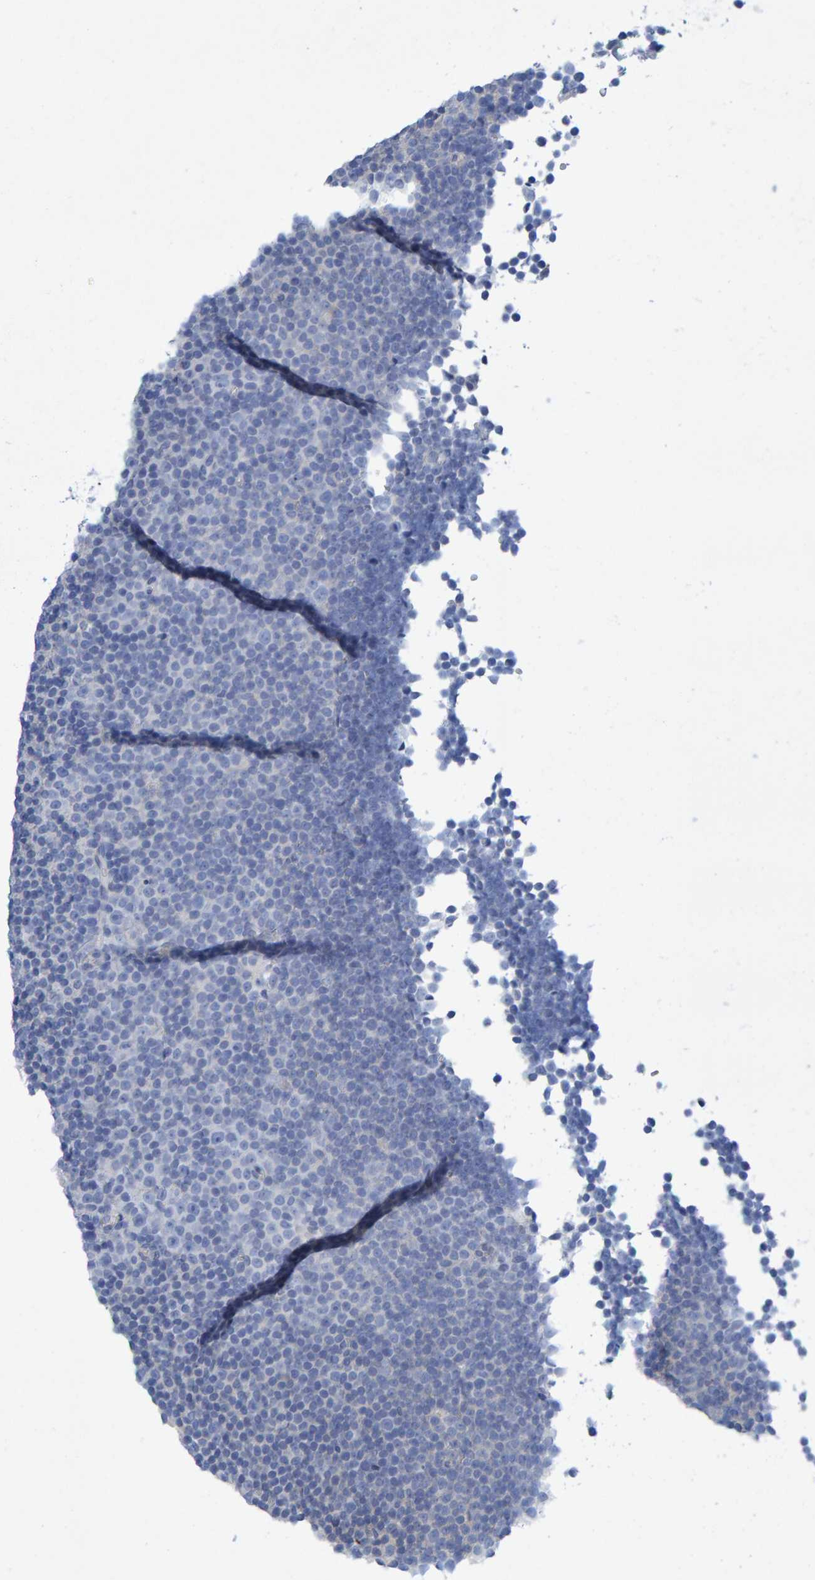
{"staining": {"intensity": "negative", "quantity": "none", "location": "none"}, "tissue": "lymphoma", "cell_type": "Tumor cells", "image_type": "cancer", "snomed": [{"axis": "morphology", "description": "Malignant lymphoma, non-Hodgkin's type, Low grade"}, {"axis": "topography", "description": "Lymph node"}], "caption": "Tumor cells are negative for brown protein staining in lymphoma.", "gene": "ALAD", "patient": {"sex": "female", "age": 67}}